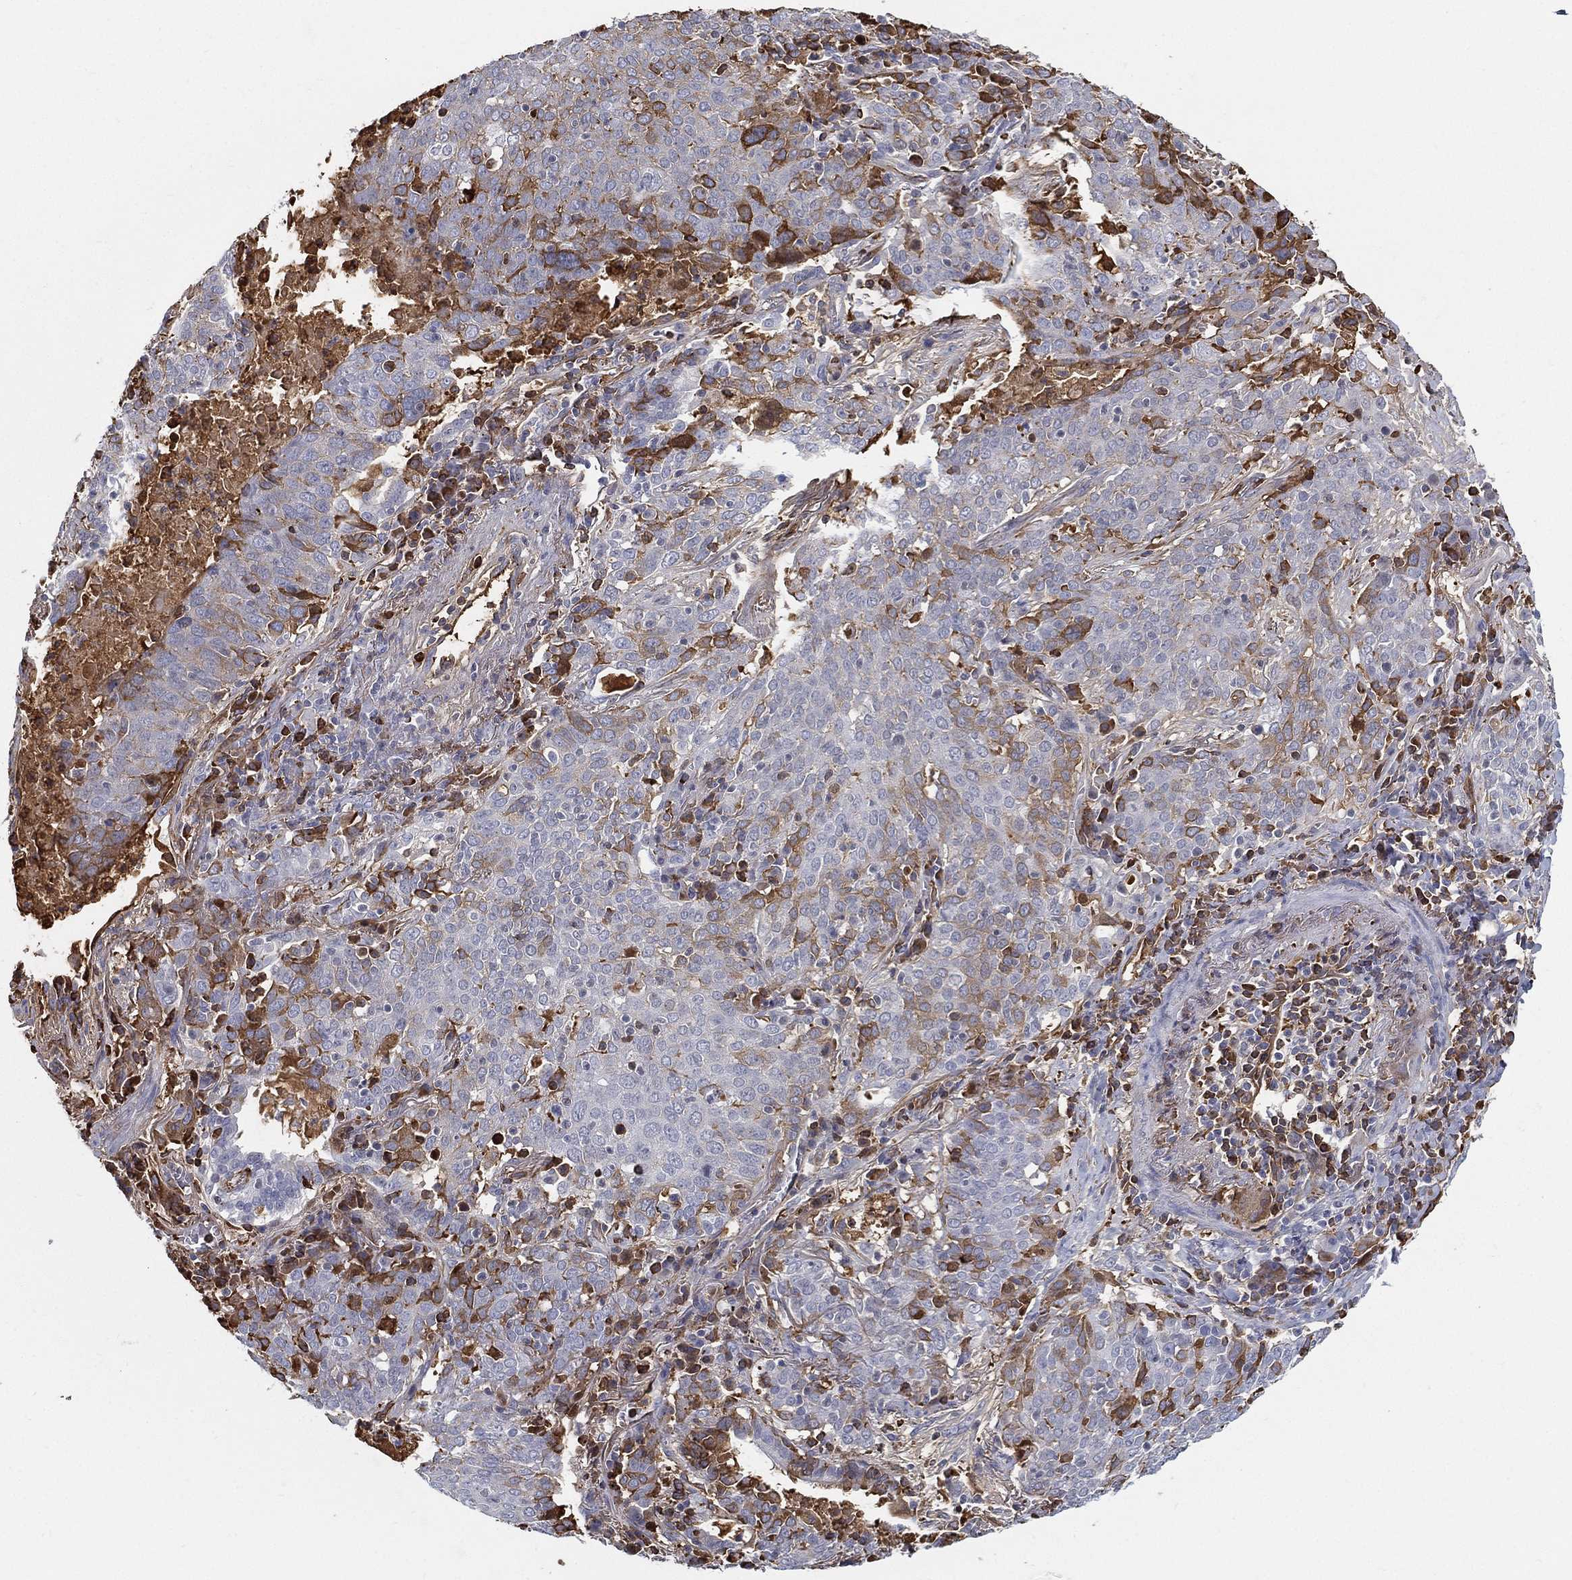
{"staining": {"intensity": "moderate", "quantity": "<25%", "location": "cytoplasmic/membranous"}, "tissue": "lung cancer", "cell_type": "Tumor cells", "image_type": "cancer", "snomed": [{"axis": "morphology", "description": "Squamous cell carcinoma, NOS"}, {"axis": "topography", "description": "Lung"}], "caption": "A high-resolution image shows immunohistochemistry (IHC) staining of lung cancer, which reveals moderate cytoplasmic/membranous positivity in approximately <25% of tumor cells.", "gene": "IFNB1", "patient": {"sex": "male", "age": 82}}